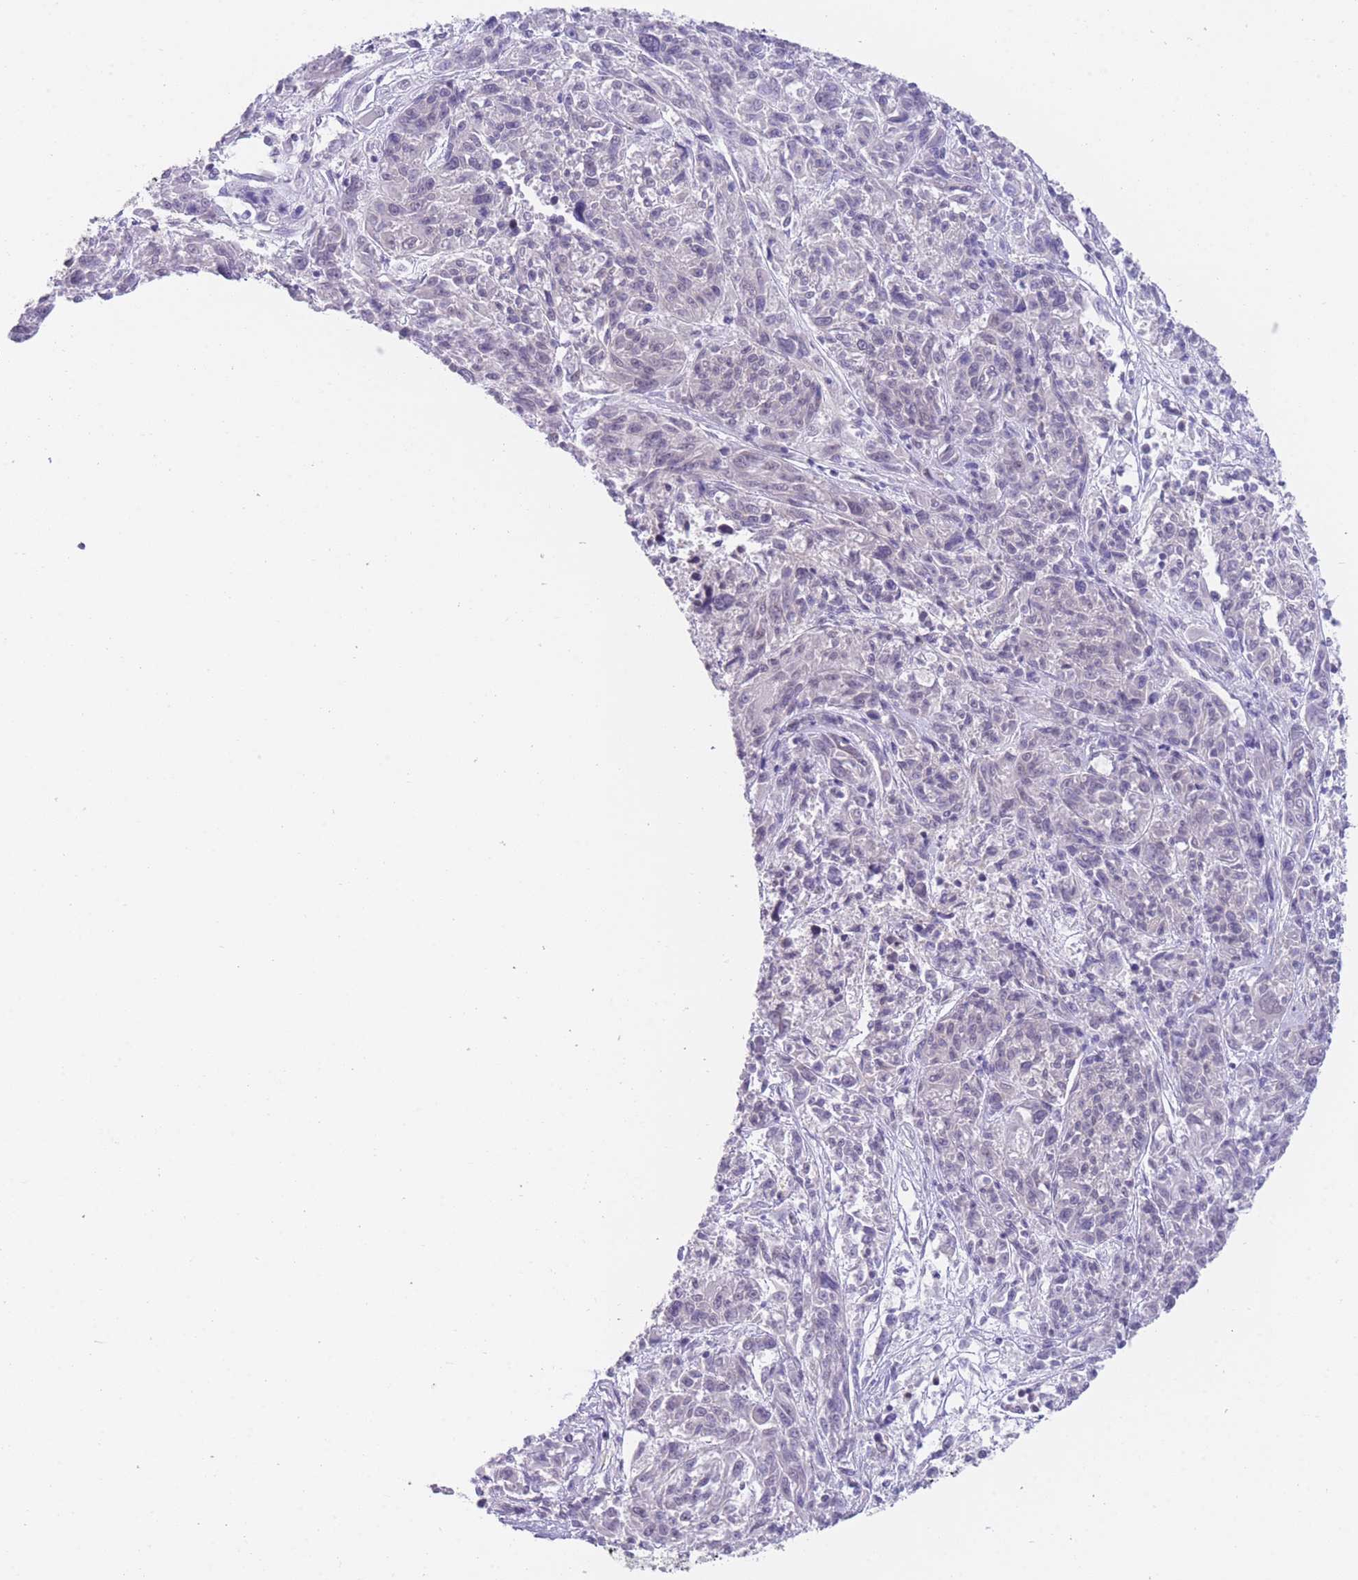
{"staining": {"intensity": "negative", "quantity": "none", "location": "none"}, "tissue": "melanoma", "cell_type": "Tumor cells", "image_type": "cancer", "snomed": [{"axis": "morphology", "description": "Malignant melanoma, NOS"}, {"axis": "topography", "description": "Skin"}], "caption": "Immunohistochemical staining of malignant melanoma exhibits no significant positivity in tumor cells.", "gene": "QTRT1", "patient": {"sex": "male", "age": 53}}